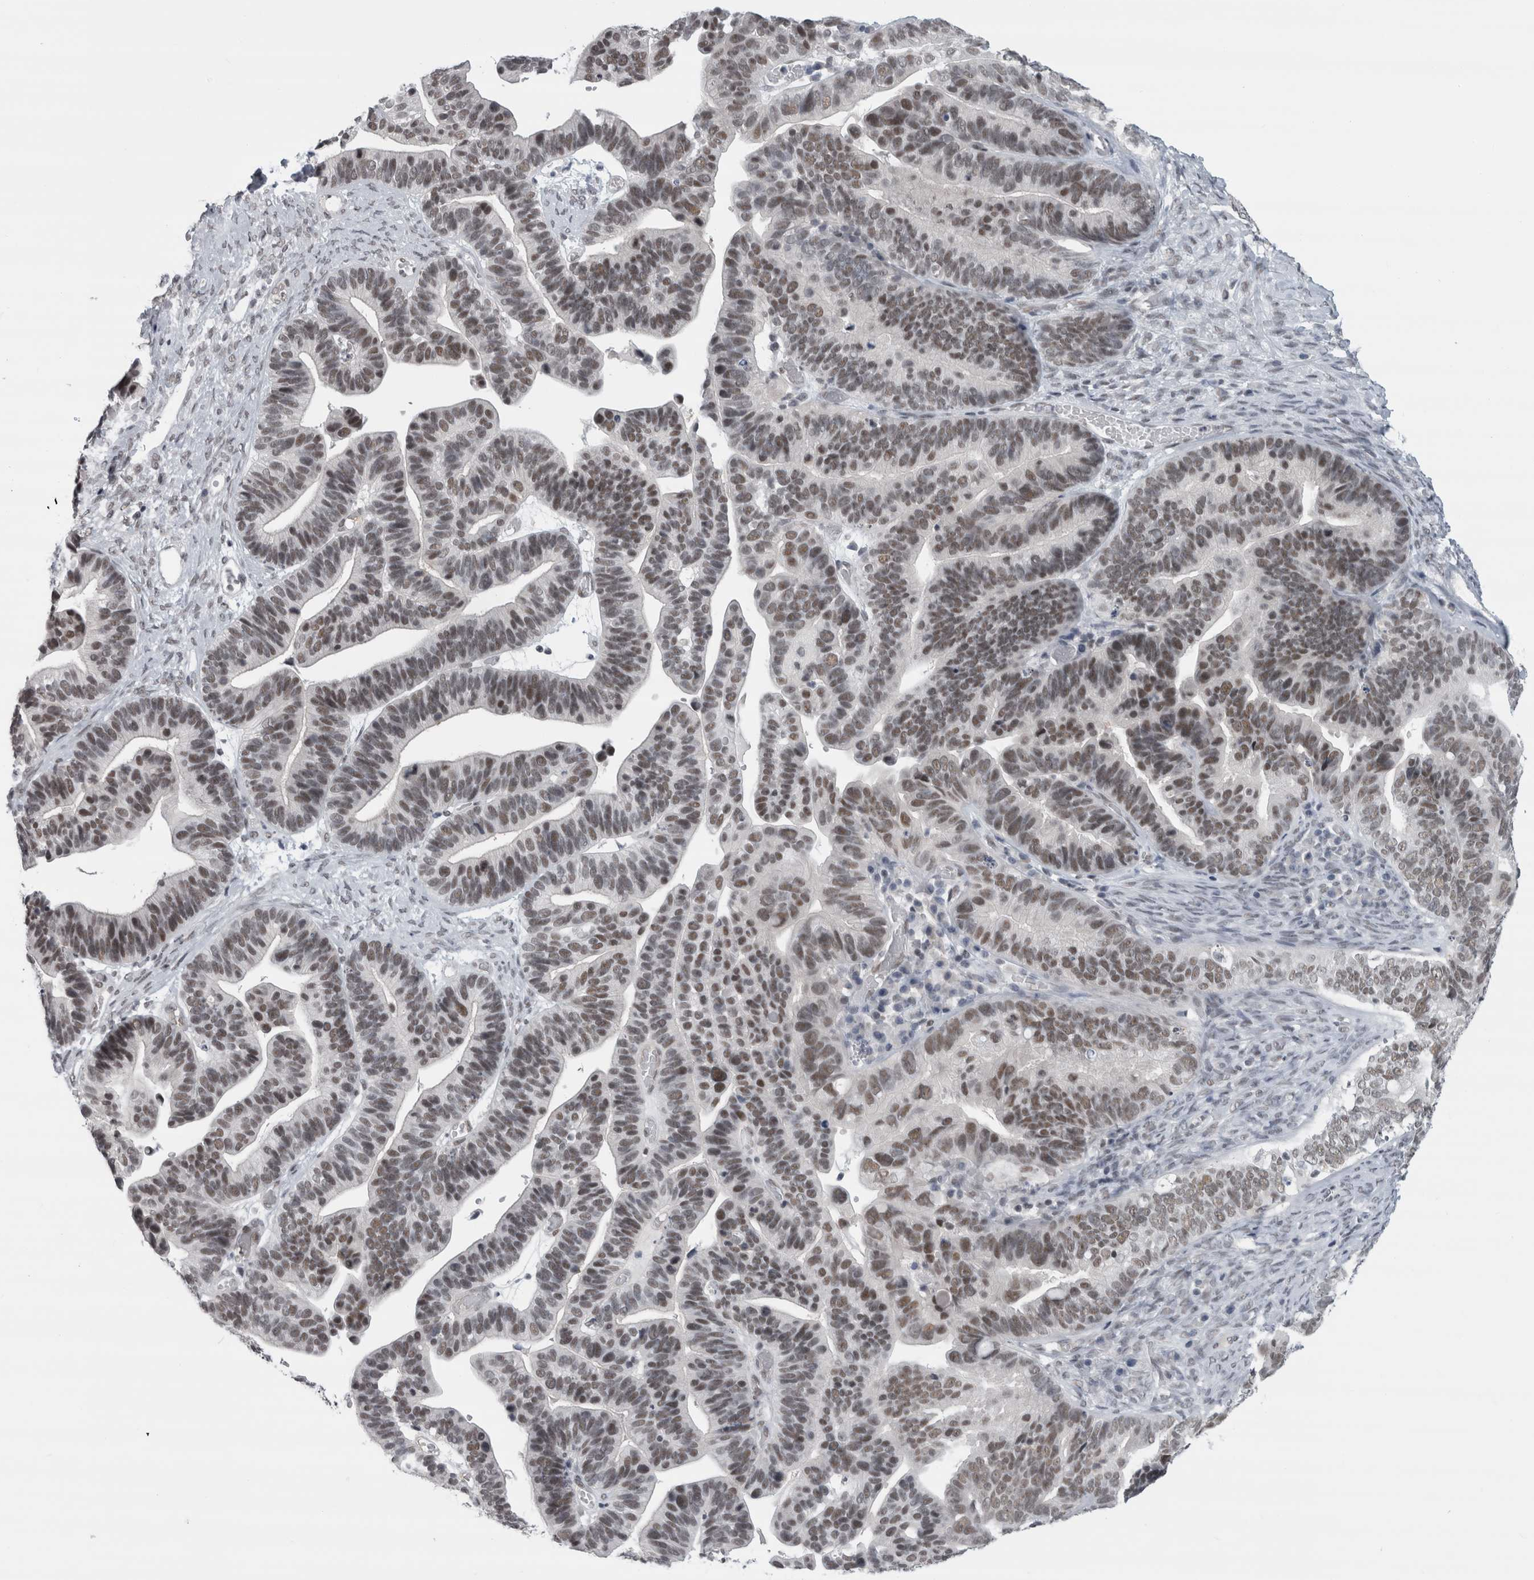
{"staining": {"intensity": "weak", "quantity": ">75%", "location": "nuclear"}, "tissue": "ovarian cancer", "cell_type": "Tumor cells", "image_type": "cancer", "snomed": [{"axis": "morphology", "description": "Cystadenocarcinoma, serous, NOS"}, {"axis": "topography", "description": "Ovary"}], "caption": "Immunohistochemistry of human serous cystadenocarcinoma (ovarian) demonstrates low levels of weak nuclear positivity in about >75% of tumor cells.", "gene": "ARID4B", "patient": {"sex": "female", "age": 56}}